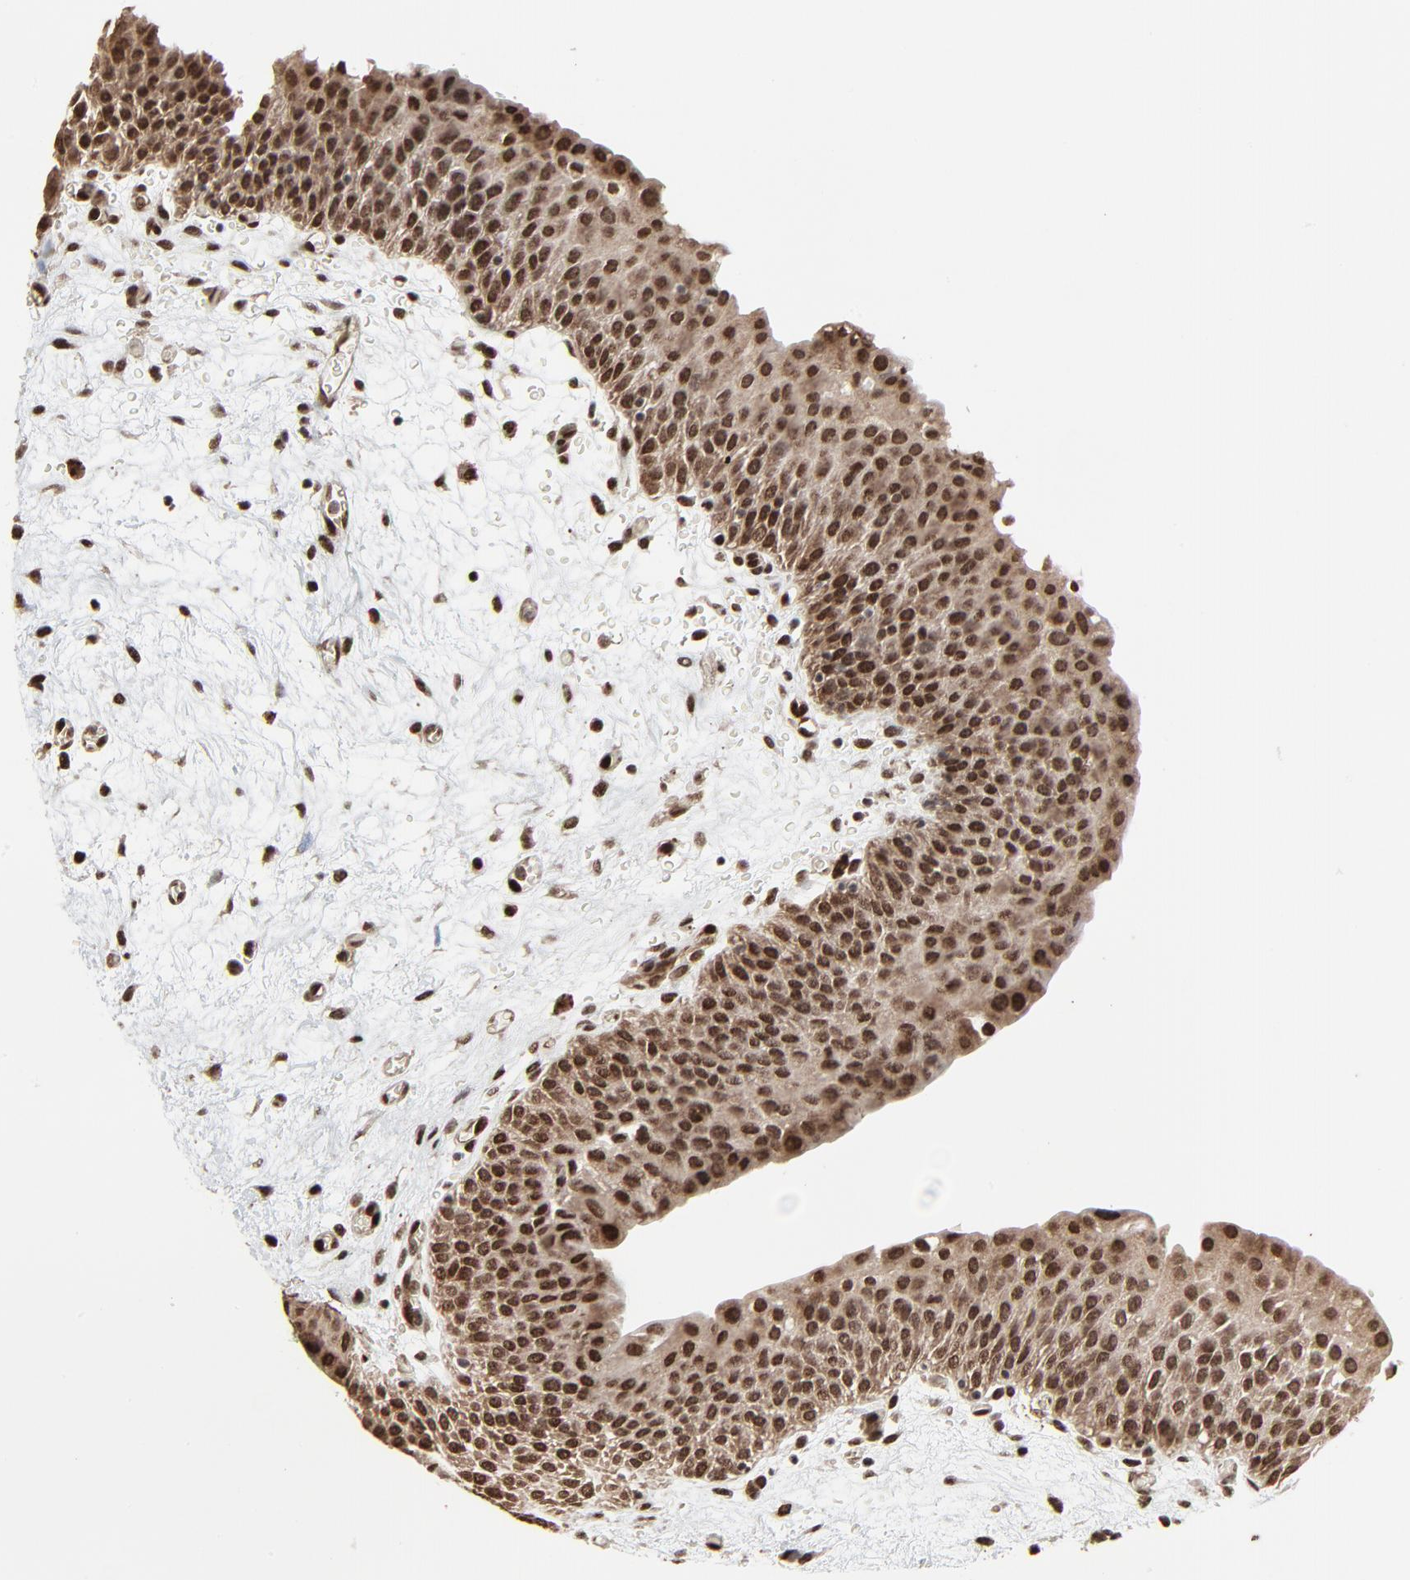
{"staining": {"intensity": "strong", "quantity": ">75%", "location": "cytoplasmic/membranous,nuclear"}, "tissue": "urinary bladder", "cell_type": "Urothelial cells", "image_type": "normal", "snomed": [{"axis": "morphology", "description": "Normal tissue, NOS"}, {"axis": "morphology", "description": "Dysplasia, NOS"}, {"axis": "topography", "description": "Urinary bladder"}], "caption": "Immunohistochemistry (IHC) histopathology image of benign urinary bladder: urinary bladder stained using immunohistochemistry (IHC) reveals high levels of strong protein expression localized specifically in the cytoplasmic/membranous,nuclear of urothelial cells, appearing as a cytoplasmic/membranous,nuclear brown color.", "gene": "MEIS2", "patient": {"sex": "male", "age": 35}}